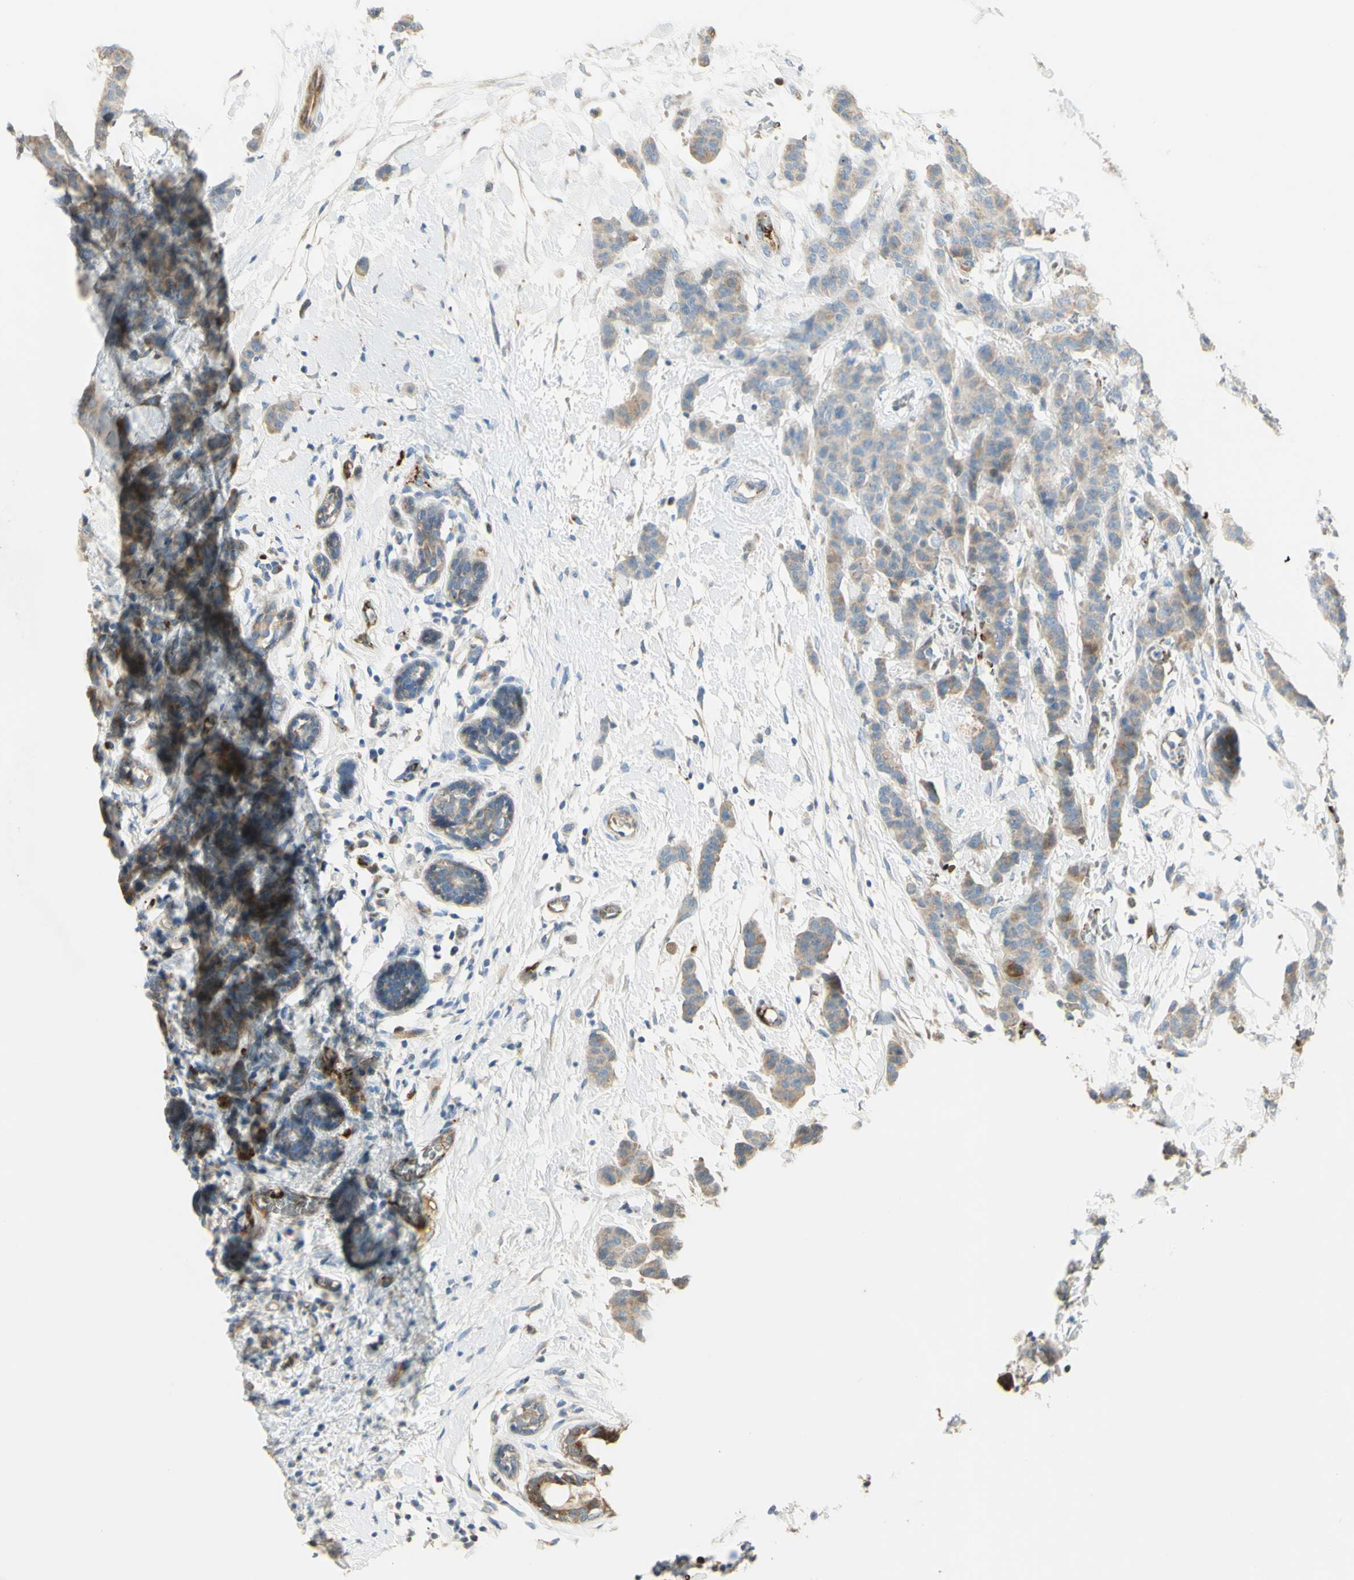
{"staining": {"intensity": "weak", "quantity": "25%-75%", "location": "cytoplasmic/membranous"}, "tissue": "breast cancer", "cell_type": "Tumor cells", "image_type": "cancer", "snomed": [{"axis": "morphology", "description": "Normal tissue, NOS"}, {"axis": "morphology", "description": "Duct carcinoma"}, {"axis": "topography", "description": "Breast"}], "caption": "Approximately 25%-75% of tumor cells in human breast invasive ductal carcinoma show weak cytoplasmic/membranous protein expression as visualized by brown immunohistochemical staining.", "gene": "GAN", "patient": {"sex": "female", "age": 40}}